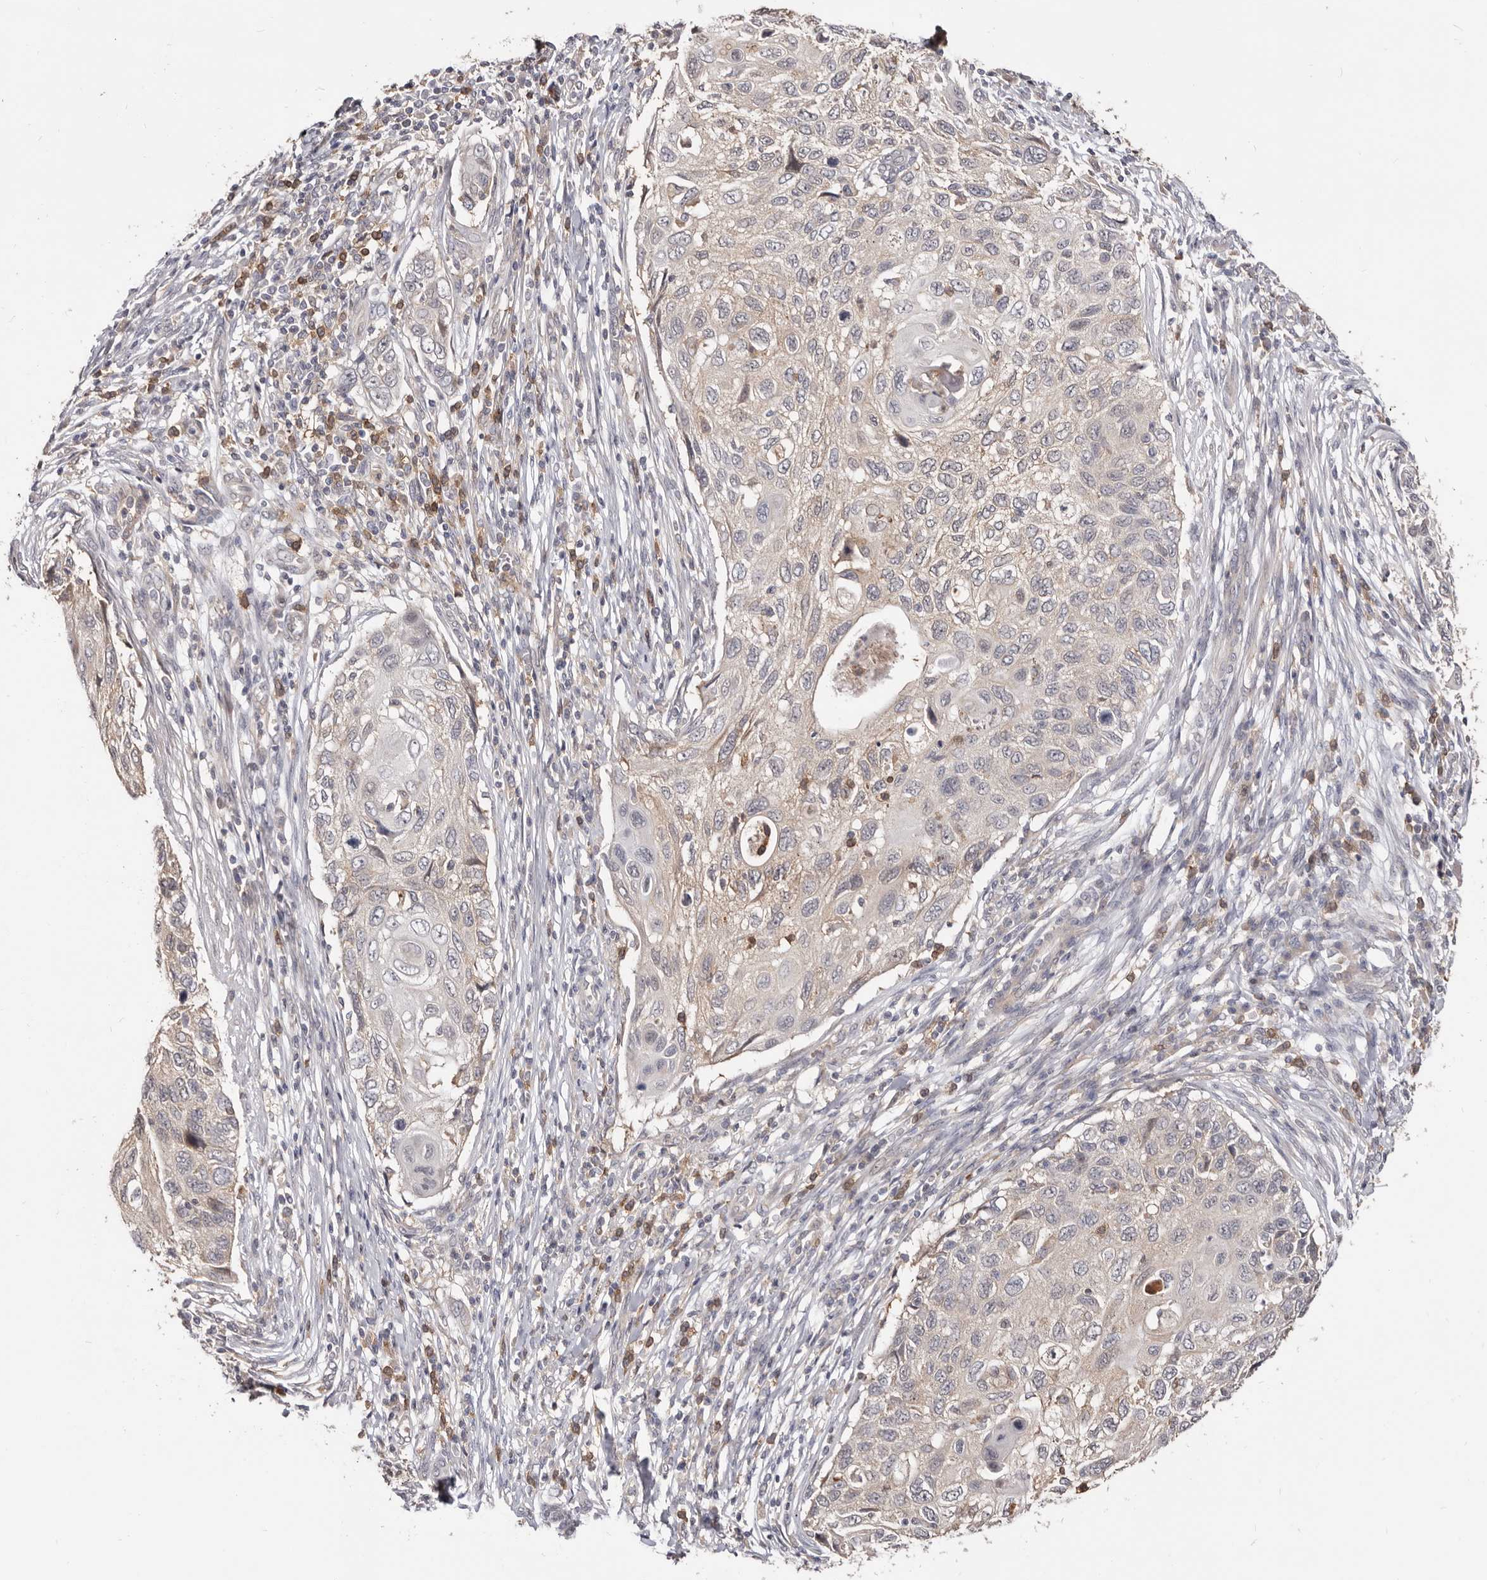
{"staining": {"intensity": "weak", "quantity": ">75%", "location": "cytoplasmic/membranous"}, "tissue": "cervical cancer", "cell_type": "Tumor cells", "image_type": "cancer", "snomed": [{"axis": "morphology", "description": "Squamous cell carcinoma, NOS"}, {"axis": "topography", "description": "Cervix"}], "caption": "Squamous cell carcinoma (cervical) was stained to show a protein in brown. There is low levels of weak cytoplasmic/membranous positivity in approximately >75% of tumor cells.", "gene": "TC2N", "patient": {"sex": "female", "age": 70}}